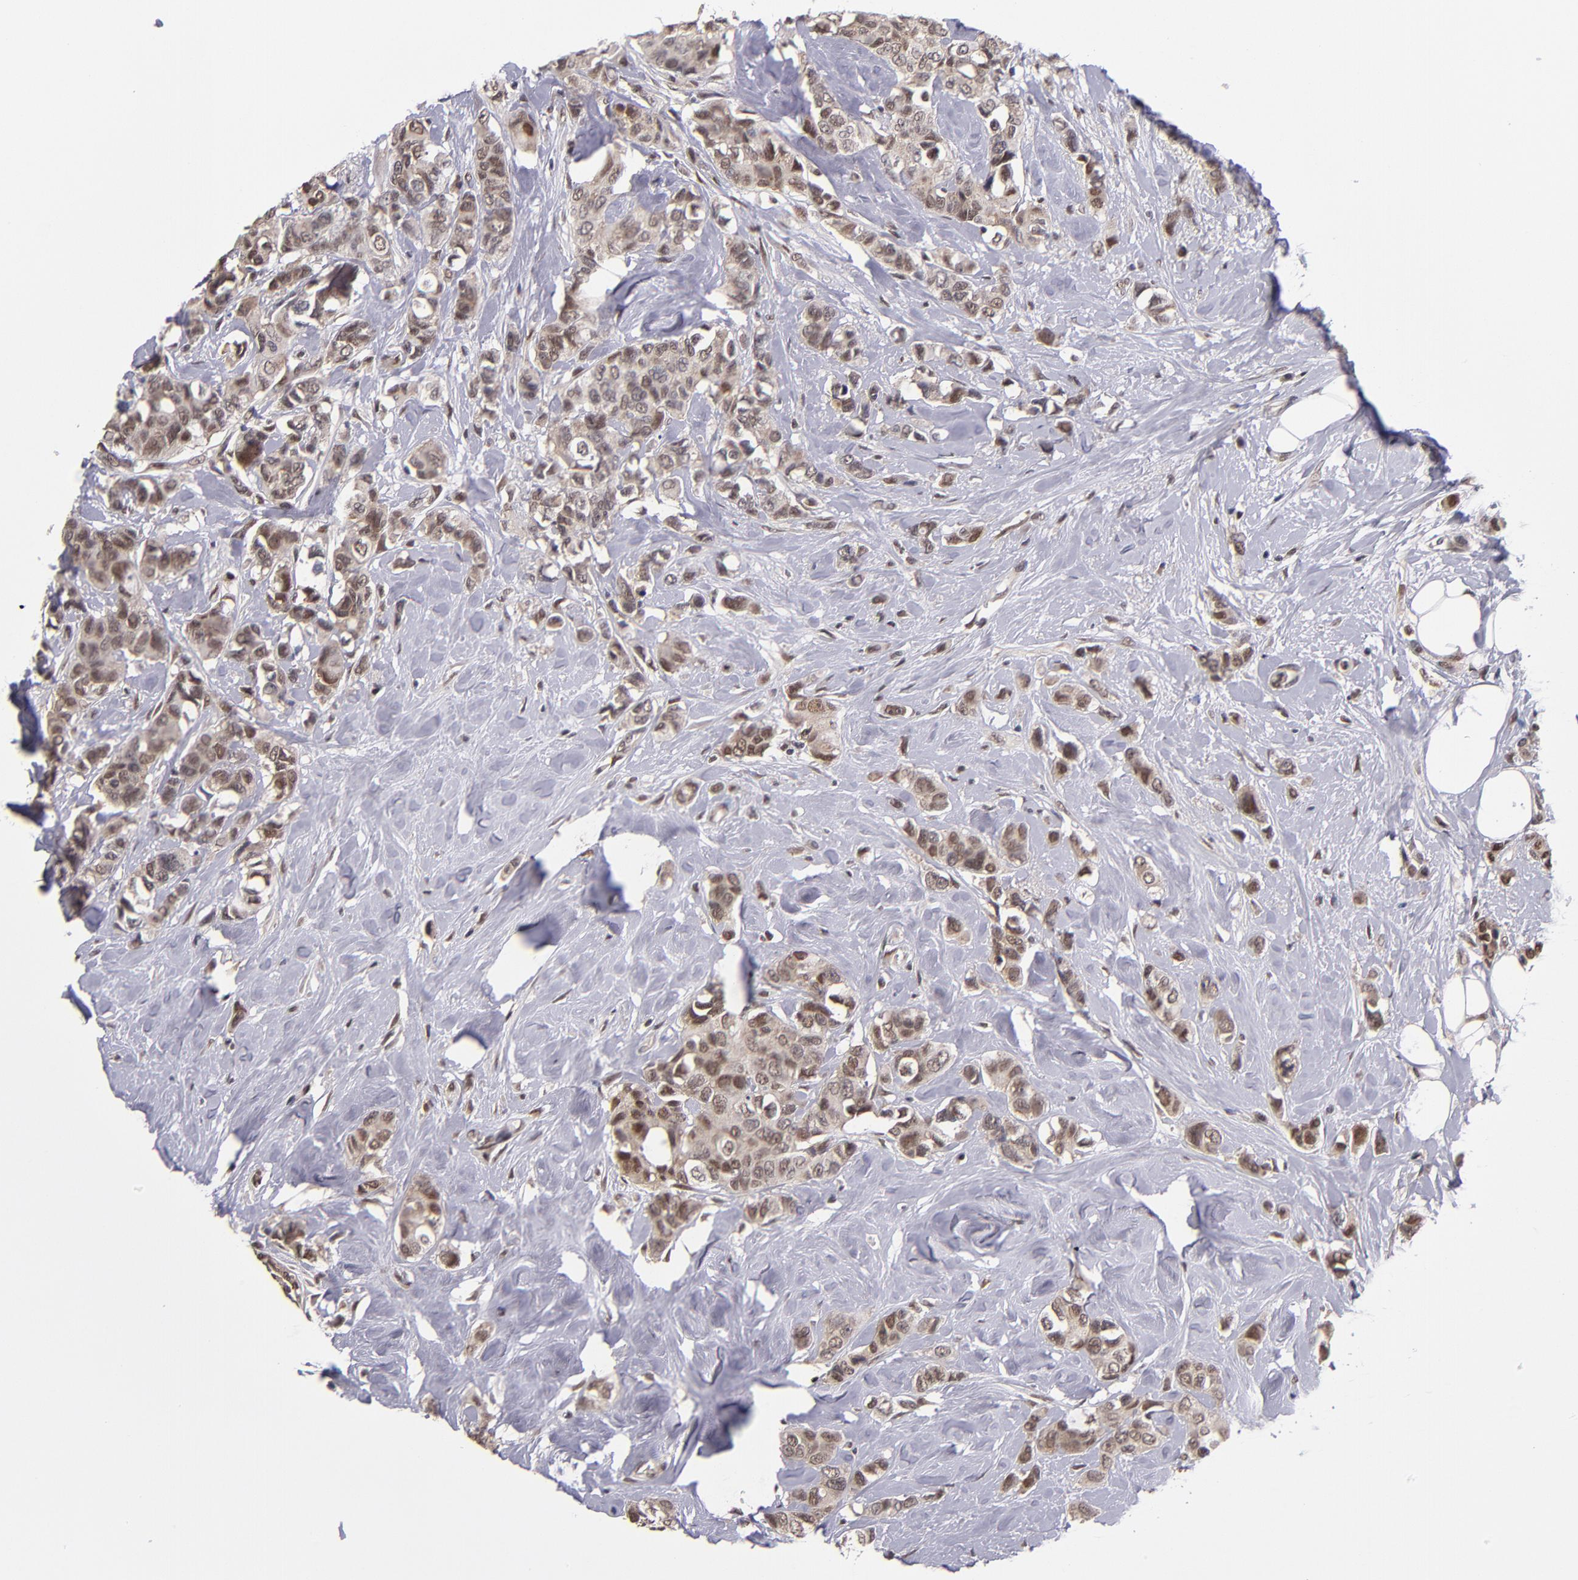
{"staining": {"intensity": "moderate", "quantity": ">75%", "location": "cytoplasmic/membranous,nuclear"}, "tissue": "breast cancer", "cell_type": "Tumor cells", "image_type": "cancer", "snomed": [{"axis": "morphology", "description": "Duct carcinoma"}, {"axis": "topography", "description": "Breast"}], "caption": "Immunohistochemistry image of neoplastic tissue: human intraductal carcinoma (breast) stained using immunohistochemistry reveals medium levels of moderate protein expression localized specifically in the cytoplasmic/membranous and nuclear of tumor cells, appearing as a cytoplasmic/membranous and nuclear brown color.", "gene": "EP300", "patient": {"sex": "female", "age": 51}}